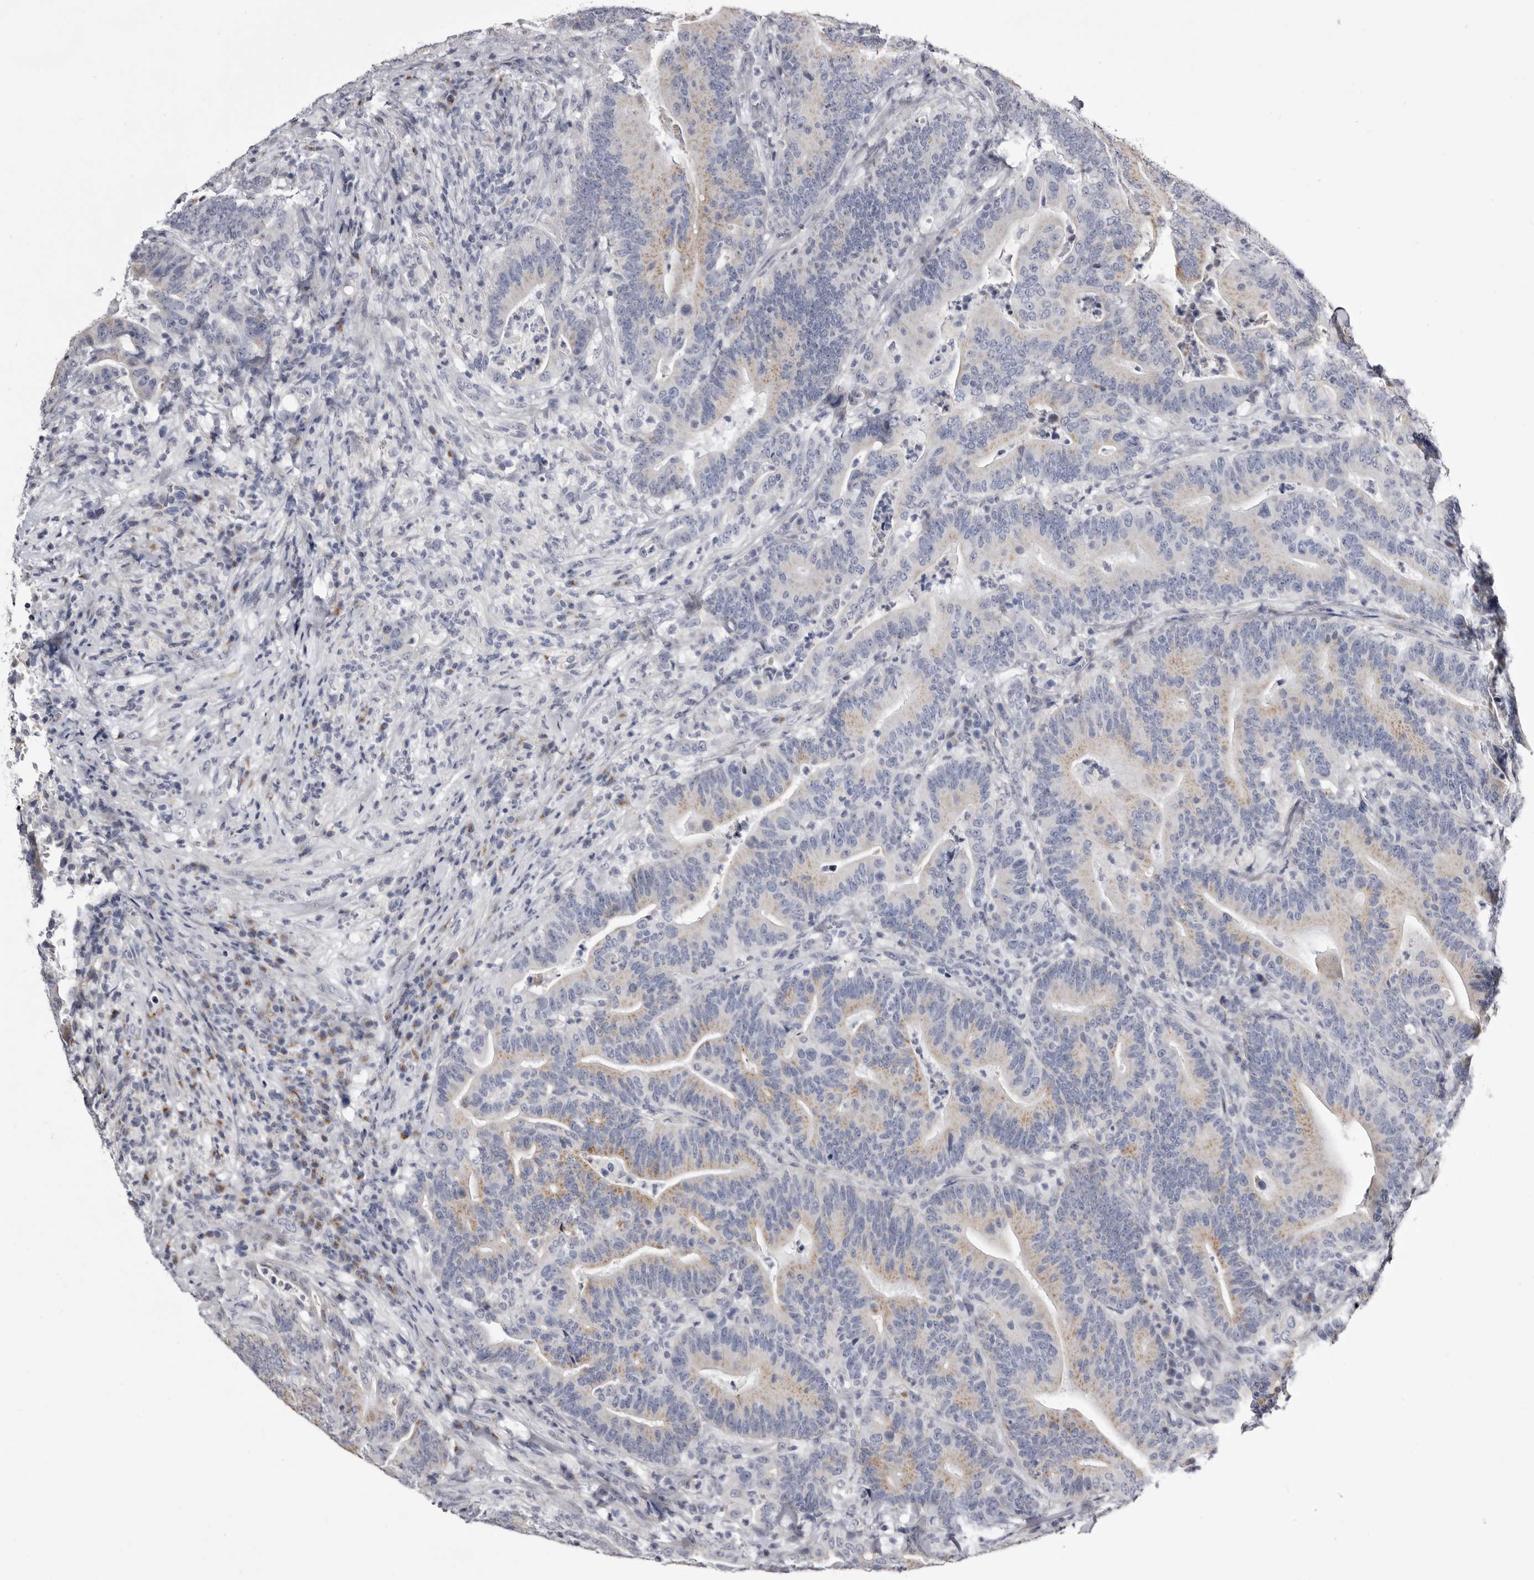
{"staining": {"intensity": "moderate", "quantity": "<25%", "location": "cytoplasmic/membranous"}, "tissue": "colorectal cancer", "cell_type": "Tumor cells", "image_type": "cancer", "snomed": [{"axis": "morphology", "description": "Adenocarcinoma, NOS"}, {"axis": "topography", "description": "Colon"}], "caption": "An IHC micrograph of tumor tissue is shown. Protein staining in brown highlights moderate cytoplasmic/membranous positivity in colorectal adenocarcinoma within tumor cells.", "gene": "CASQ1", "patient": {"sex": "female", "age": 66}}